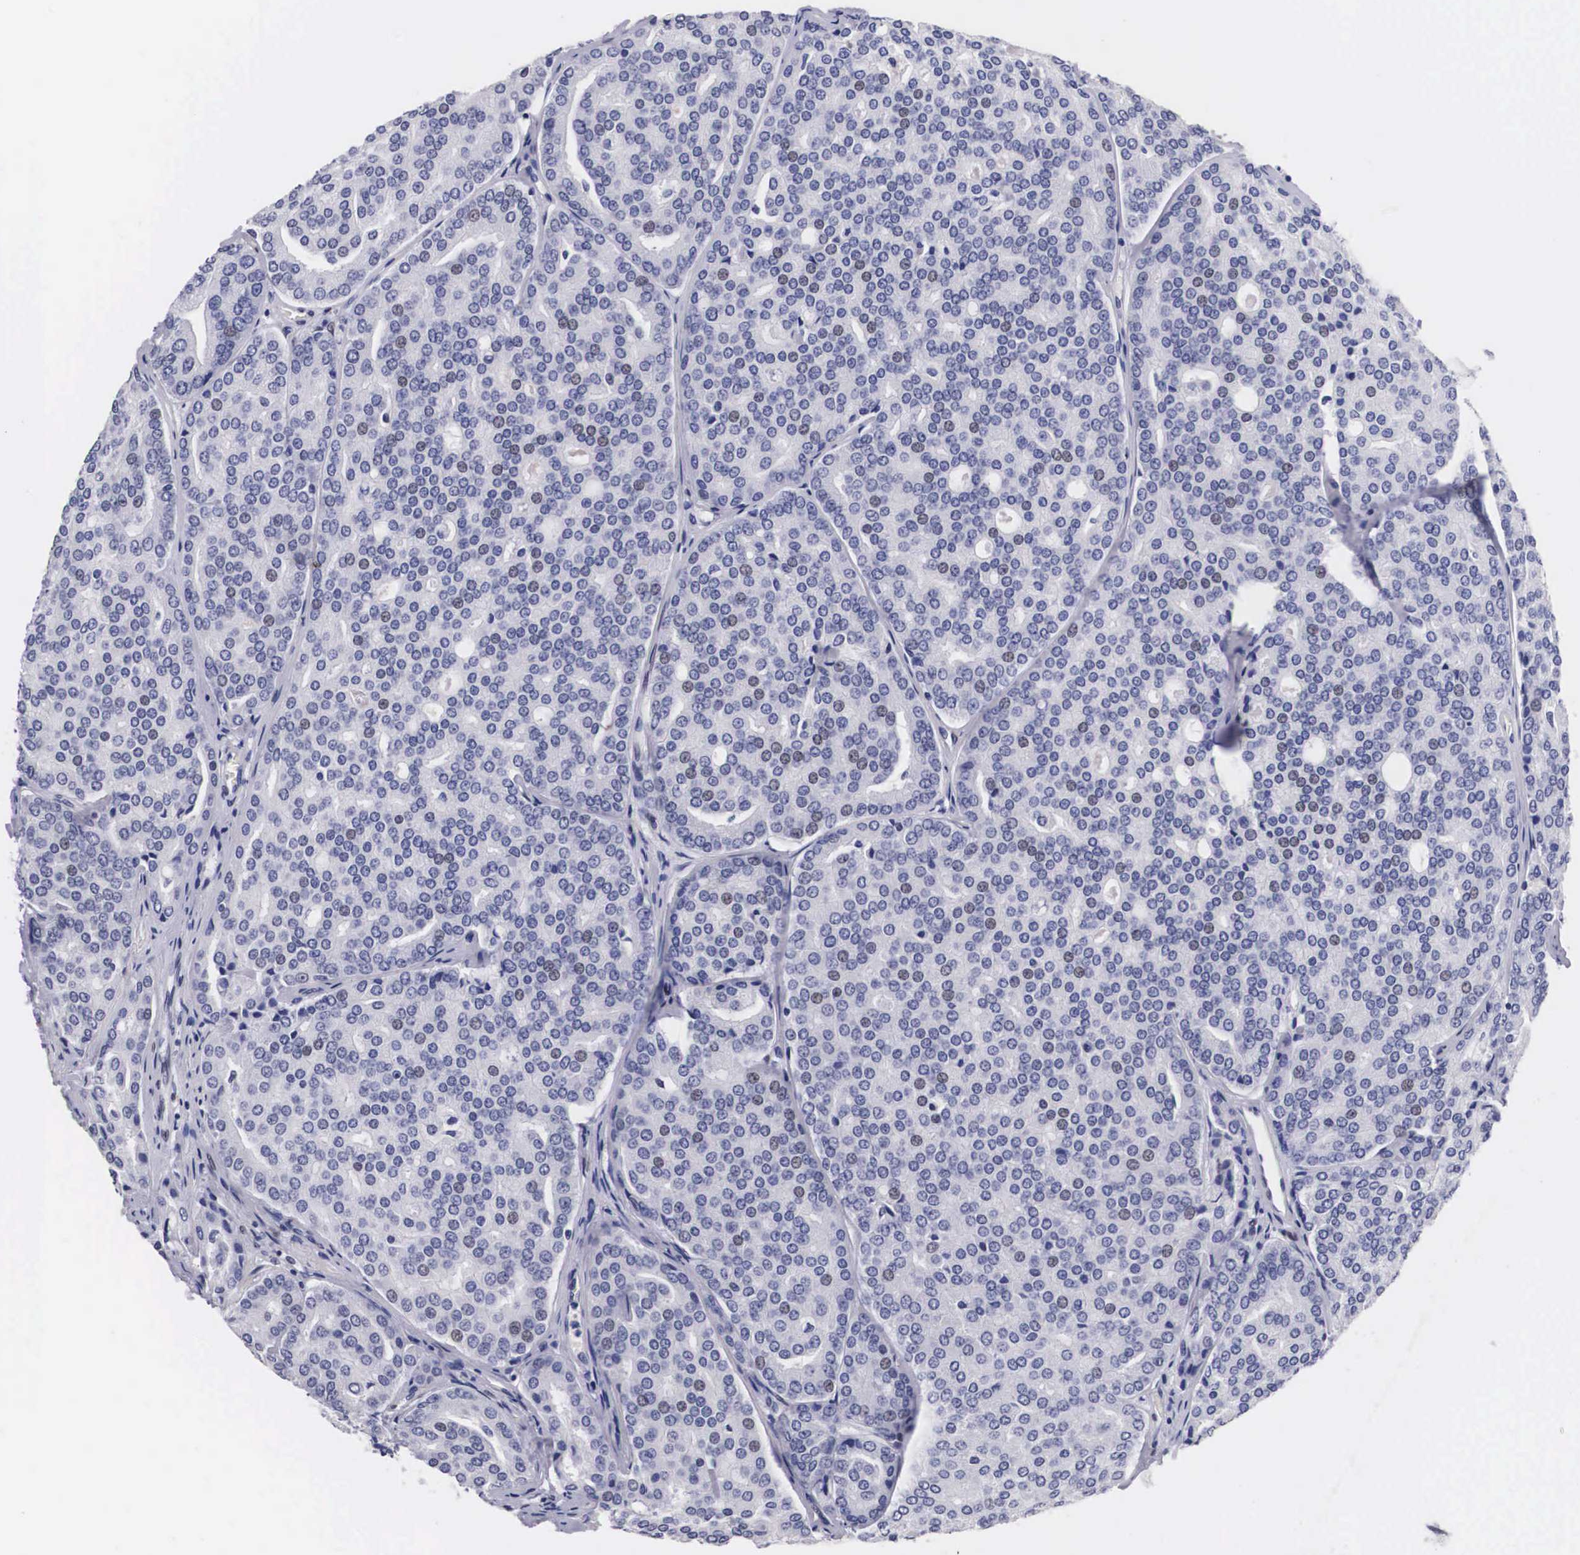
{"staining": {"intensity": "weak", "quantity": "<25%", "location": "nuclear"}, "tissue": "prostate cancer", "cell_type": "Tumor cells", "image_type": "cancer", "snomed": [{"axis": "morphology", "description": "Adenocarcinoma, High grade"}, {"axis": "topography", "description": "Prostate"}], "caption": "Histopathology image shows no significant protein staining in tumor cells of prostate high-grade adenocarcinoma.", "gene": "KHDRBS3", "patient": {"sex": "male", "age": 64}}